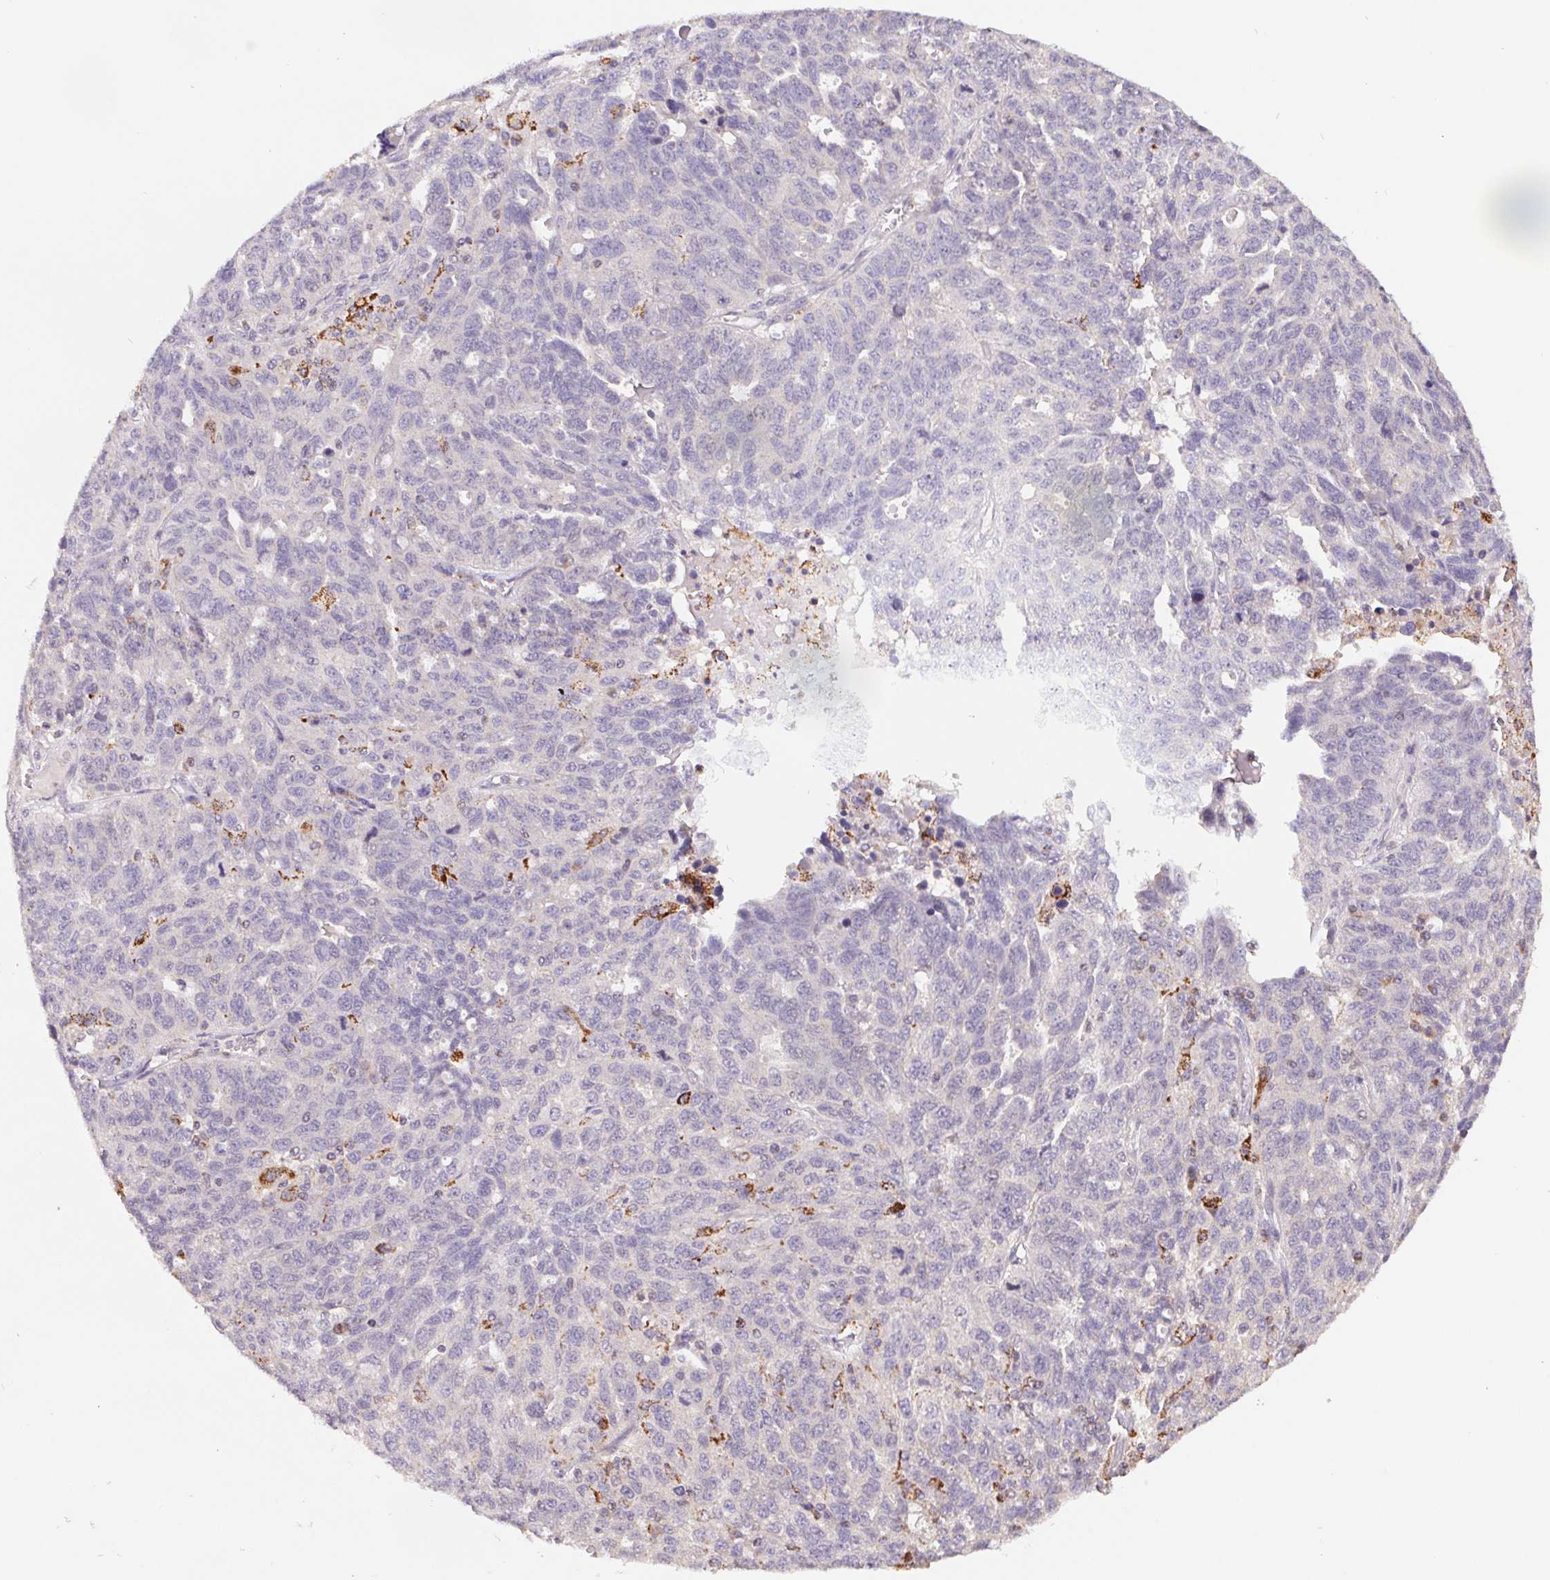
{"staining": {"intensity": "negative", "quantity": "none", "location": "none"}, "tissue": "ovarian cancer", "cell_type": "Tumor cells", "image_type": "cancer", "snomed": [{"axis": "morphology", "description": "Cystadenocarcinoma, serous, NOS"}, {"axis": "topography", "description": "Ovary"}], "caption": "DAB immunohistochemical staining of ovarian cancer (serous cystadenocarcinoma) exhibits no significant positivity in tumor cells.", "gene": "EMC6", "patient": {"sex": "female", "age": 71}}